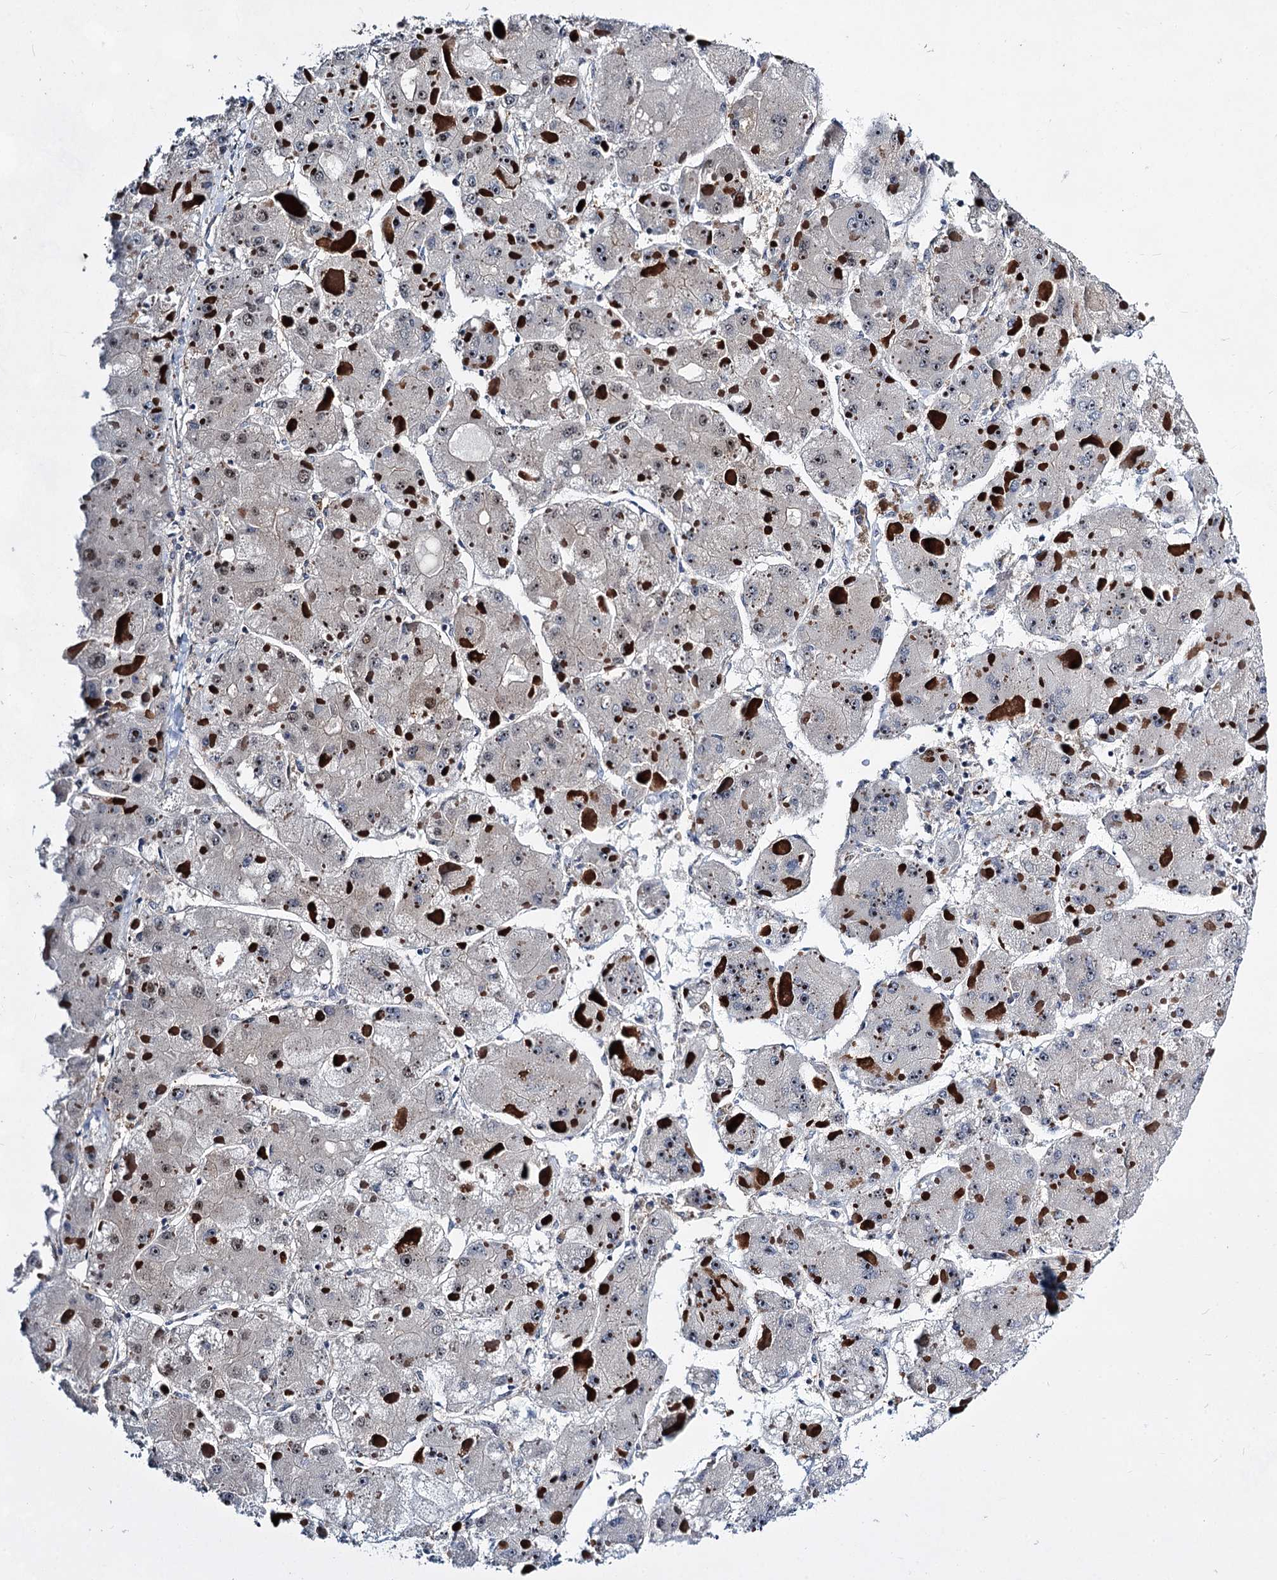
{"staining": {"intensity": "negative", "quantity": "none", "location": "none"}, "tissue": "liver cancer", "cell_type": "Tumor cells", "image_type": "cancer", "snomed": [{"axis": "morphology", "description": "Carcinoma, Hepatocellular, NOS"}, {"axis": "topography", "description": "Liver"}], "caption": "Tumor cells show no significant expression in liver cancer.", "gene": "GPBP1", "patient": {"sex": "female", "age": 73}}